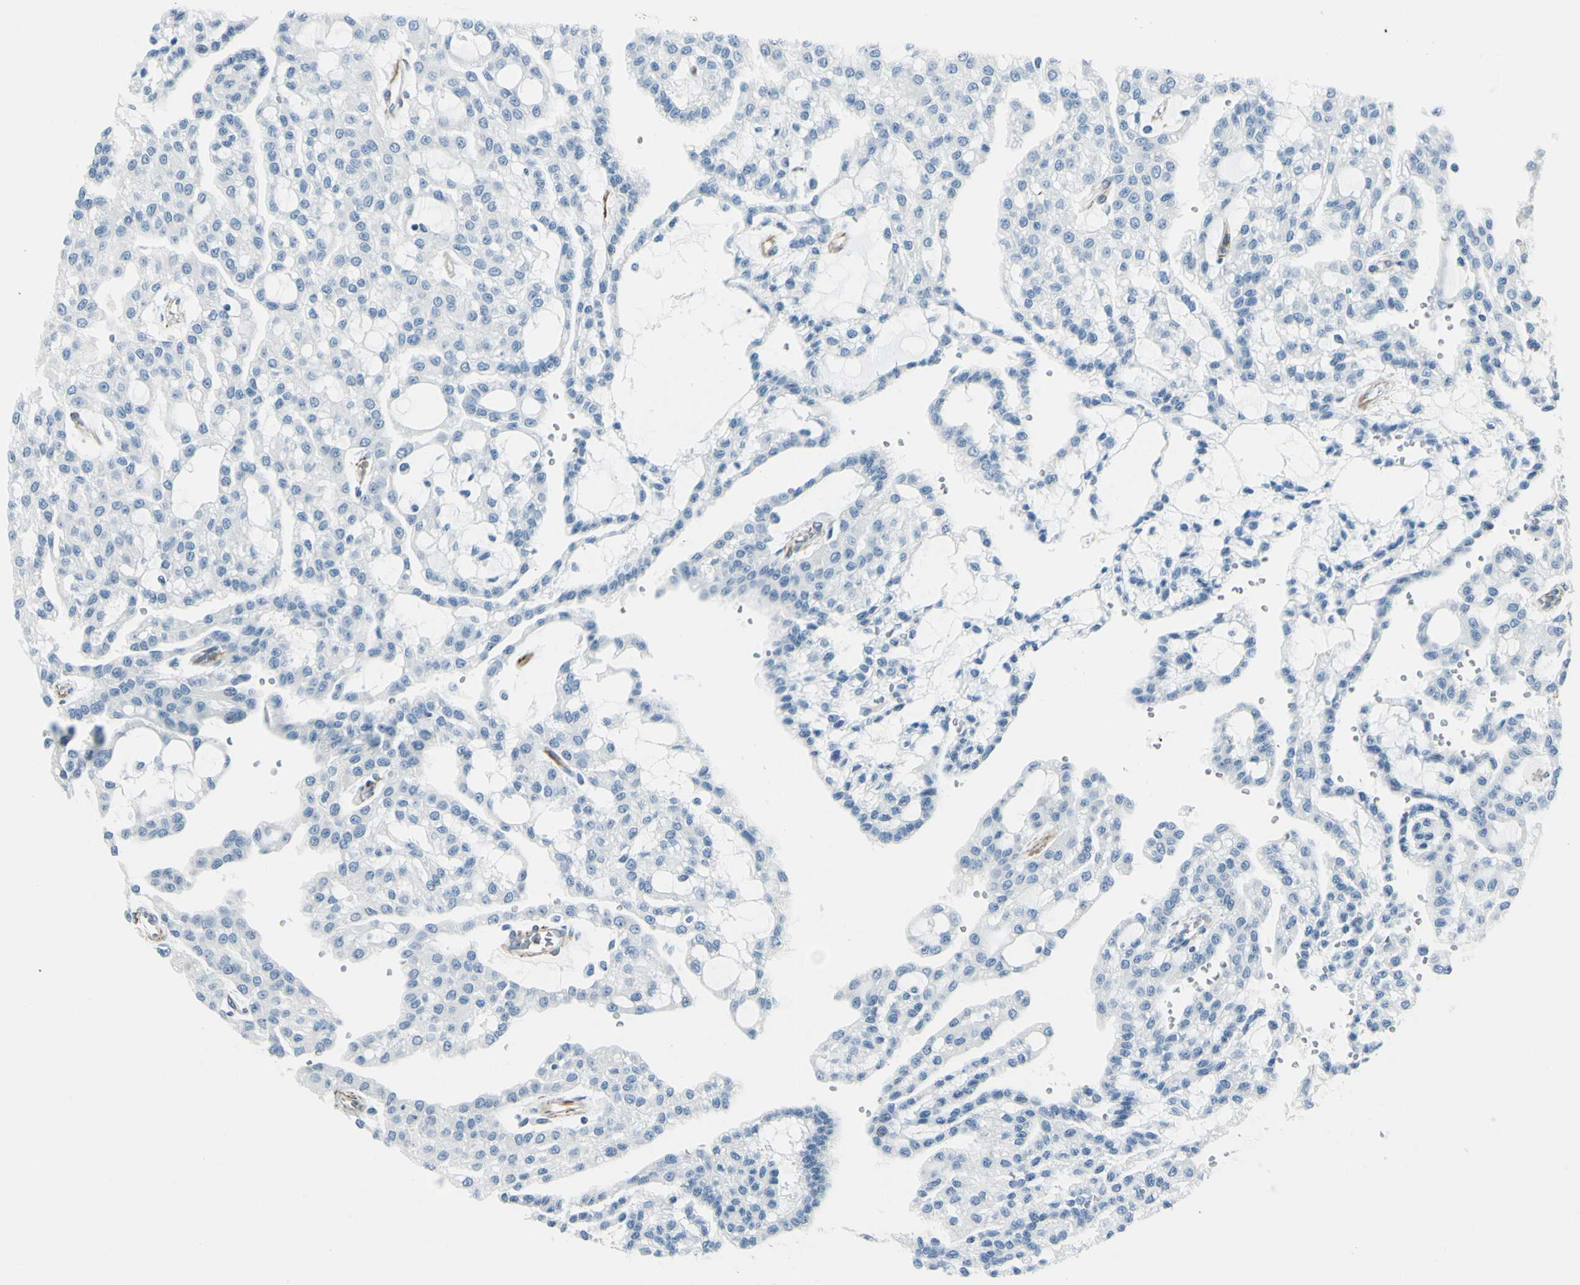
{"staining": {"intensity": "negative", "quantity": "none", "location": "none"}, "tissue": "renal cancer", "cell_type": "Tumor cells", "image_type": "cancer", "snomed": [{"axis": "morphology", "description": "Adenocarcinoma, NOS"}, {"axis": "topography", "description": "Kidney"}], "caption": "A histopathology image of adenocarcinoma (renal) stained for a protein reveals no brown staining in tumor cells. Brightfield microscopy of IHC stained with DAB (brown) and hematoxylin (blue), captured at high magnification.", "gene": "PTH2R", "patient": {"sex": "male", "age": 63}}